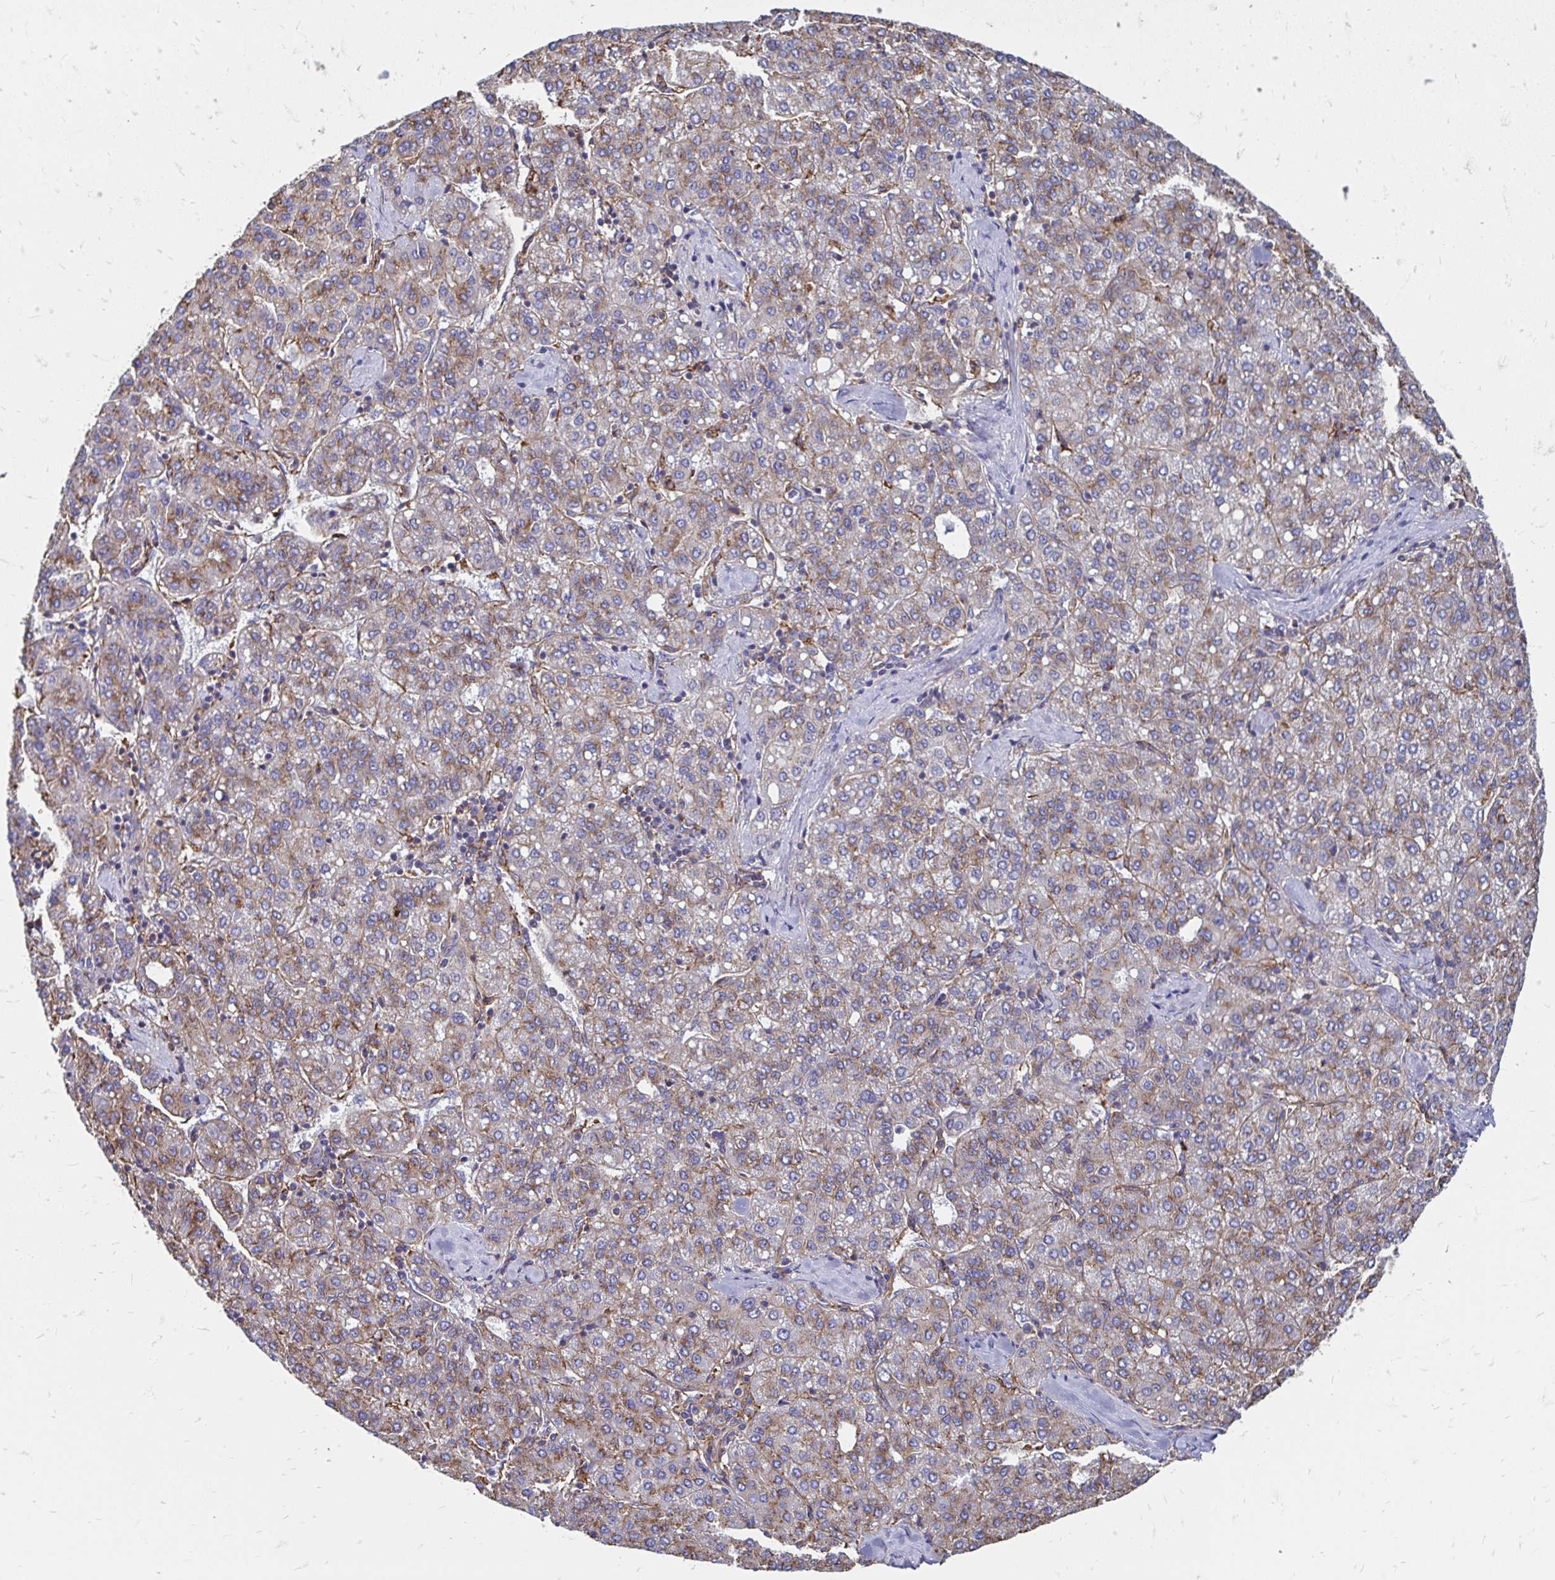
{"staining": {"intensity": "weak", "quantity": ">75%", "location": "cytoplasmic/membranous"}, "tissue": "liver cancer", "cell_type": "Tumor cells", "image_type": "cancer", "snomed": [{"axis": "morphology", "description": "Carcinoma, Hepatocellular, NOS"}, {"axis": "topography", "description": "Liver"}], "caption": "Liver cancer was stained to show a protein in brown. There is low levels of weak cytoplasmic/membranous staining in about >75% of tumor cells.", "gene": "CLTC", "patient": {"sex": "male", "age": 65}}